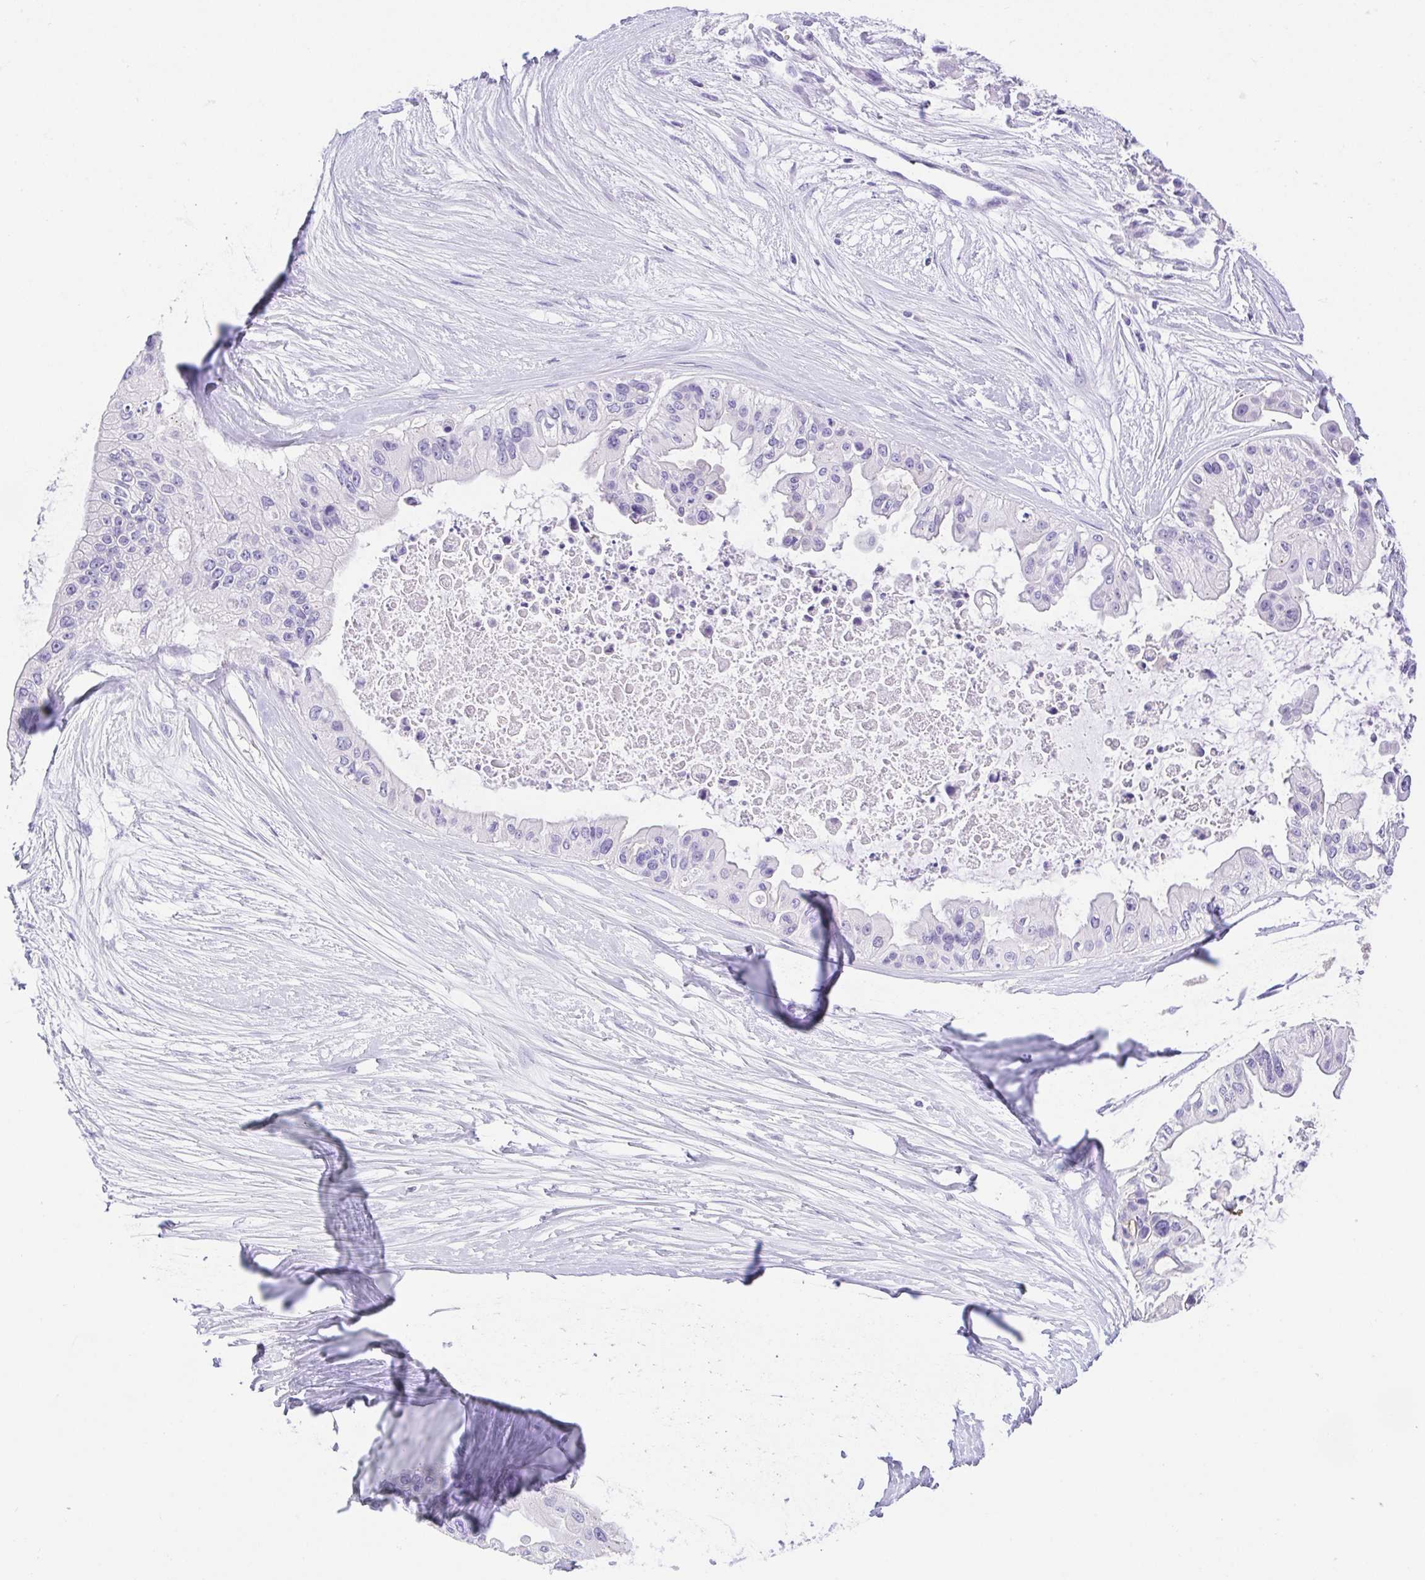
{"staining": {"intensity": "negative", "quantity": "none", "location": "none"}, "tissue": "ovarian cancer", "cell_type": "Tumor cells", "image_type": "cancer", "snomed": [{"axis": "morphology", "description": "Cystadenocarcinoma, serous, NOS"}, {"axis": "topography", "description": "Ovary"}], "caption": "DAB immunohistochemical staining of human ovarian cancer reveals no significant positivity in tumor cells. (DAB IHC visualized using brightfield microscopy, high magnification).", "gene": "SPATA4", "patient": {"sex": "female", "age": 56}}